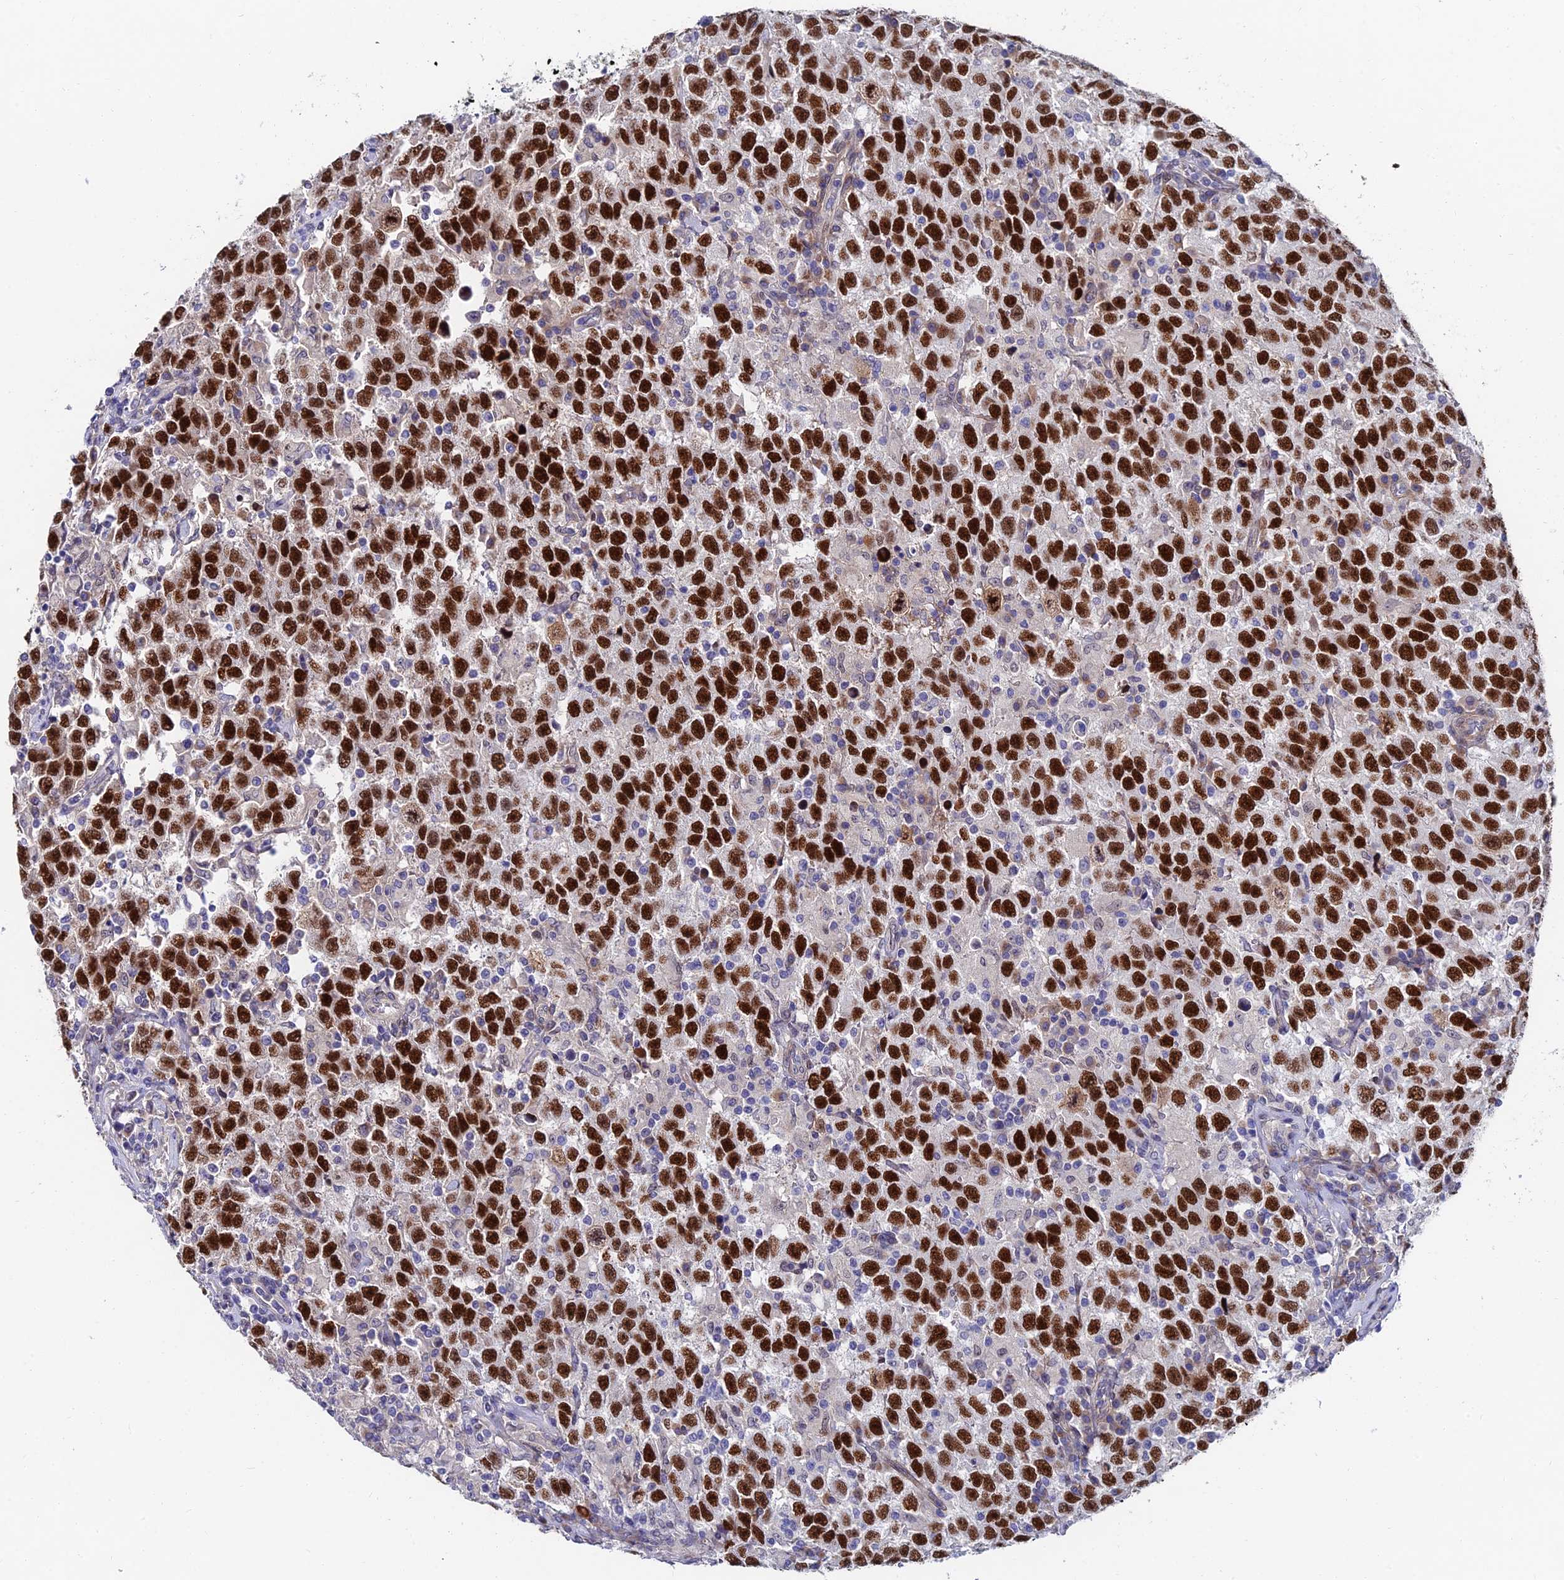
{"staining": {"intensity": "strong", "quantity": ">75%", "location": "nuclear"}, "tissue": "testis cancer", "cell_type": "Tumor cells", "image_type": "cancer", "snomed": [{"axis": "morphology", "description": "Seminoma, NOS"}, {"axis": "topography", "description": "Testis"}], "caption": "Immunohistochemical staining of seminoma (testis) exhibits strong nuclear protein positivity in about >75% of tumor cells.", "gene": "TRIM24", "patient": {"sex": "male", "age": 41}}